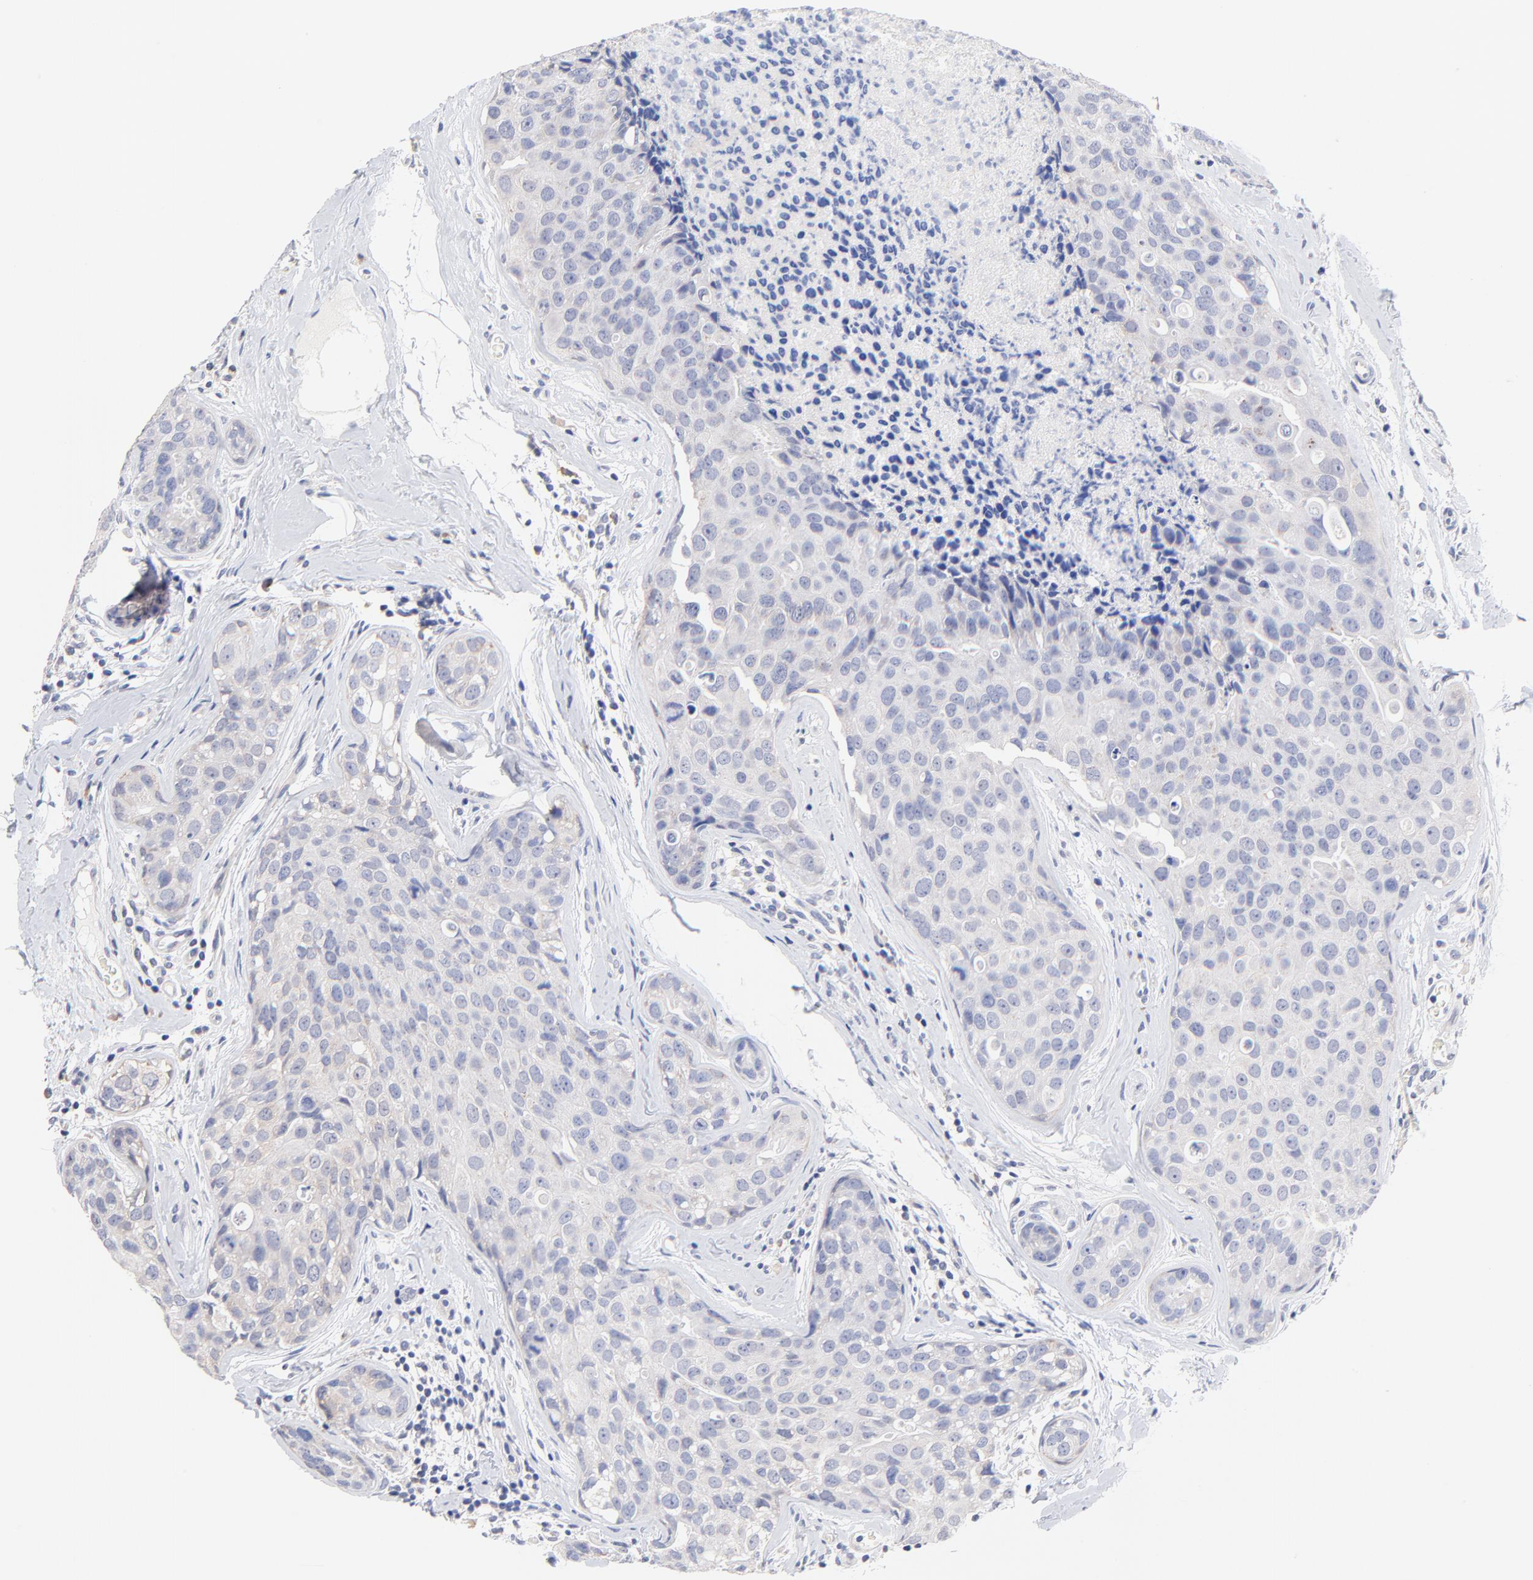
{"staining": {"intensity": "negative", "quantity": "none", "location": "none"}, "tissue": "breast cancer", "cell_type": "Tumor cells", "image_type": "cancer", "snomed": [{"axis": "morphology", "description": "Duct carcinoma"}, {"axis": "topography", "description": "Breast"}], "caption": "This is a histopathology image of immunohistochemistry (IHC) staining of breast cancer, which shows no positivity in tumor cells.", "gene": "TWNK", "patient": {"sex": "female", "age": 24}}